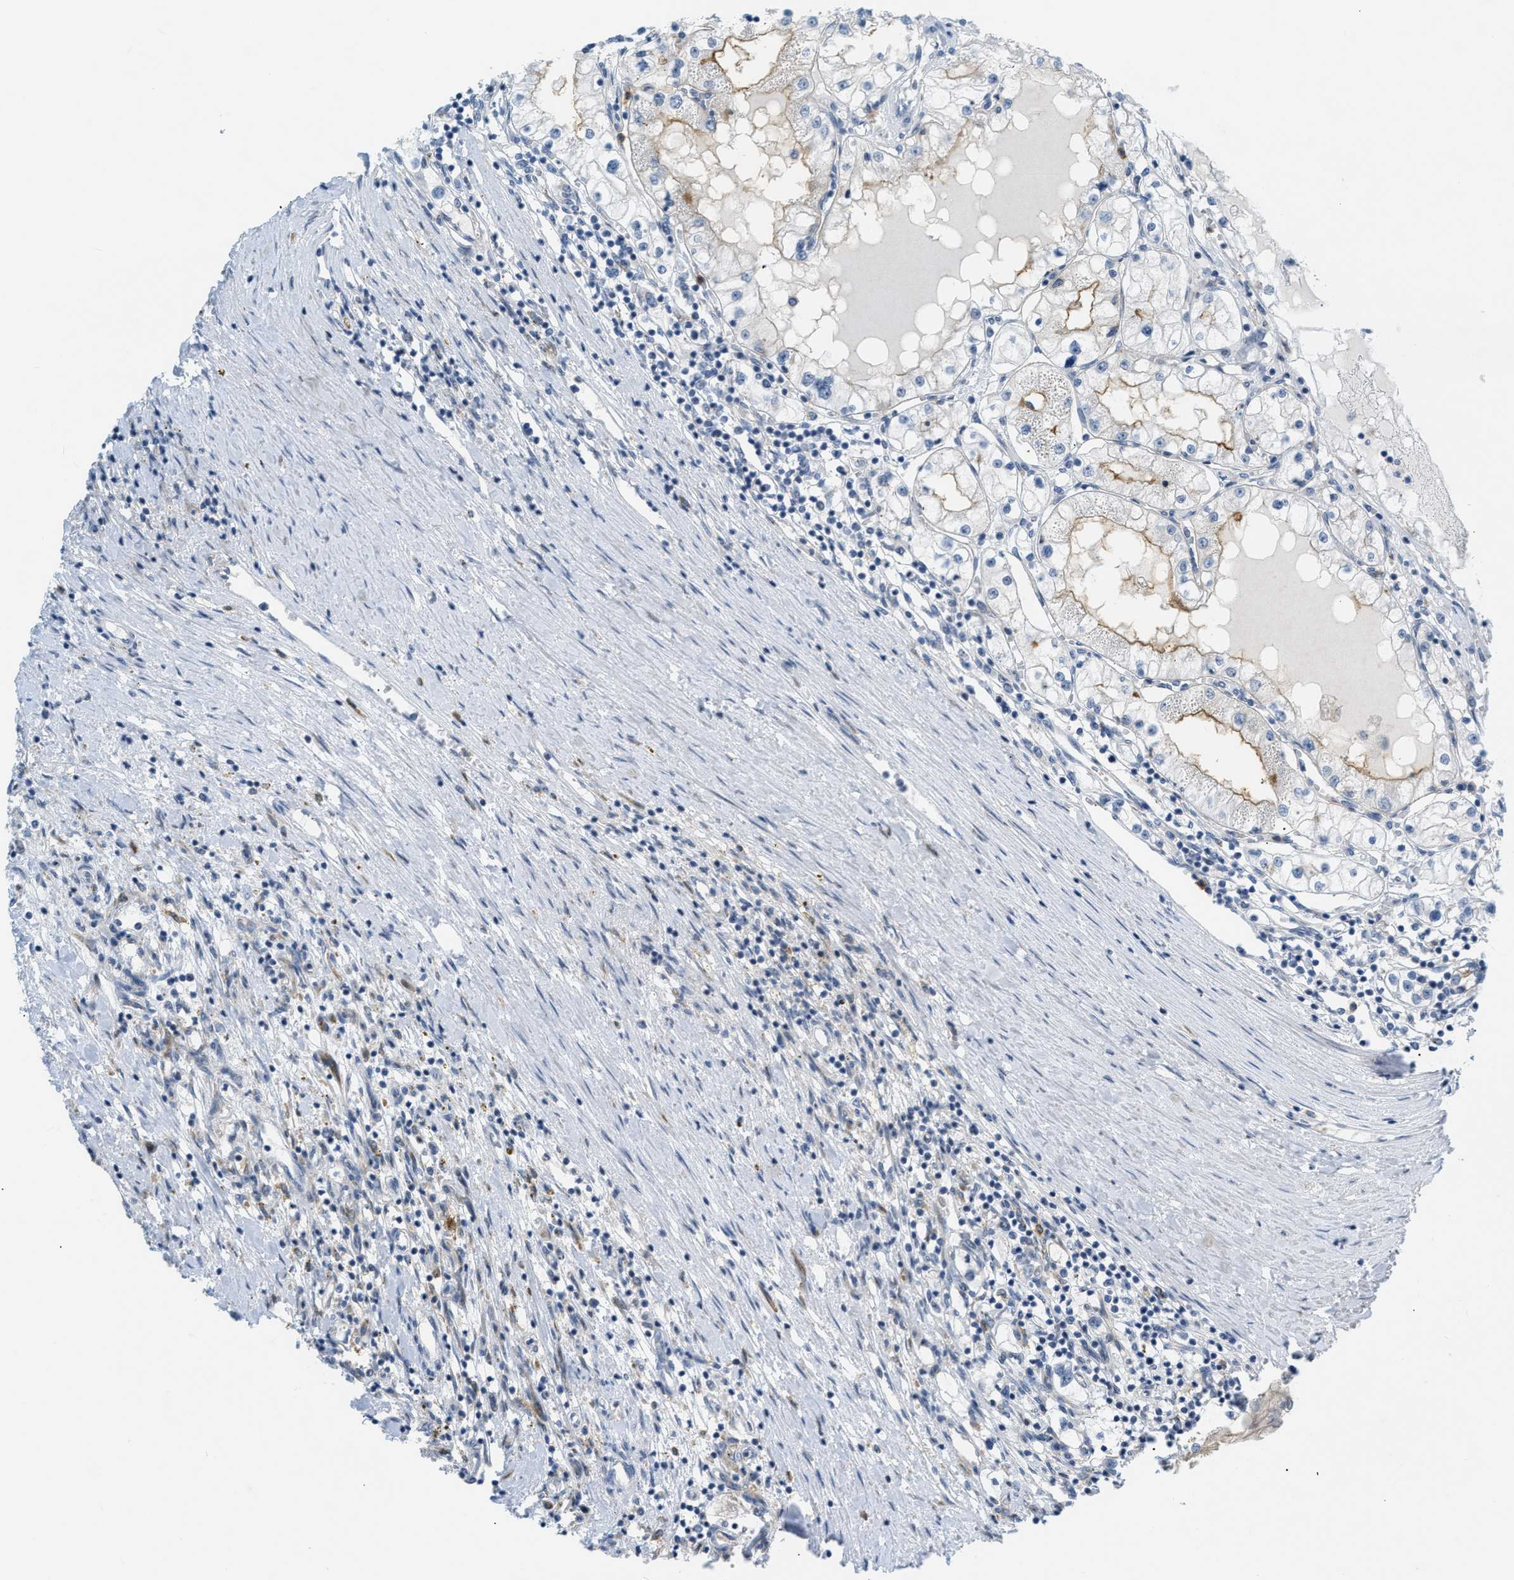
{"staining": {"intensity": "moderate", "quantity": "<25%", "location": "cytoplasmic/membranous"}, "tissue": "renal cancer", "cell_type": "Tumor cells", "image_type": "cancer", "snomed": [{"axis": "morphology", "description": "Adenocarcinoma, NOS"}, {"axis": "topography", "description": "Kidney"}], "caption": "Protein expression analysis of renal cancer shows moderate cytoplasmic/membranous positivity in approximately <25% of tumor cells. The protein of interest is shown in brown color, while the nuclei are stained blue.", "gene": "ZNF408", "patient": {"sex": "male", "age": 68}}